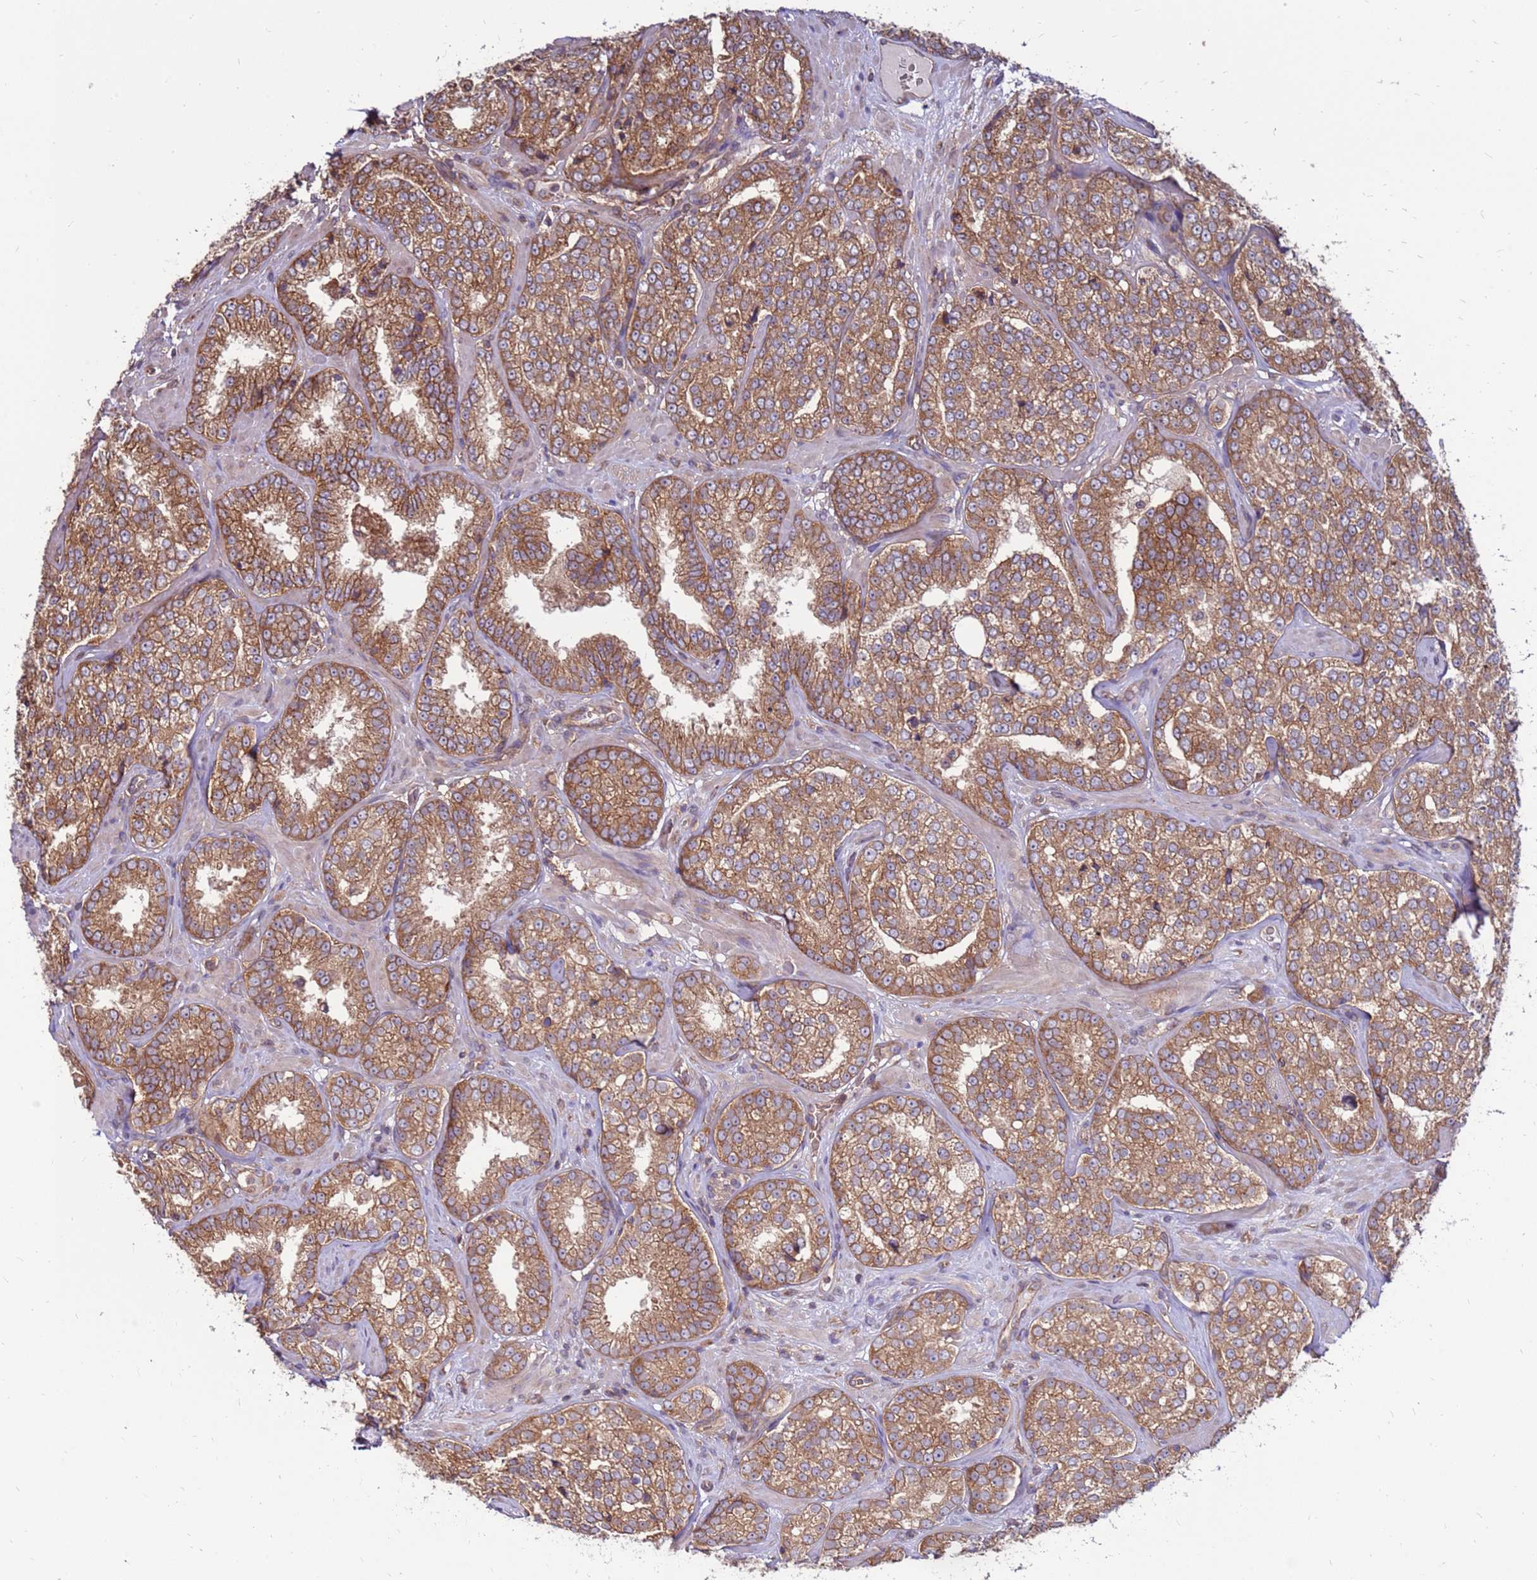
{"staining": {"intensity": "moderate", "quantity": ">75%", "location": "cytoplasmic/membranous"}, "tissue": "prostate cancer", "cell_type": "Tumor cells", "image_type": "cancer", "snomed": [{"axis": "morphology", "description": "Normal tissue, NOS"}, {"axis": "morphology", "description": "Adenocarcinoma, High grade"}, {"axis": "topography", "description": "Prostate"}], "caption": "Human prostate cancer stained with a brown dye demonstrates moderate cytoplasmic/membranous positive positivity in approximately >75% of tumor cells.", "gene": "SLC44A5", "patient": {"sex": "male", "age": 83}}